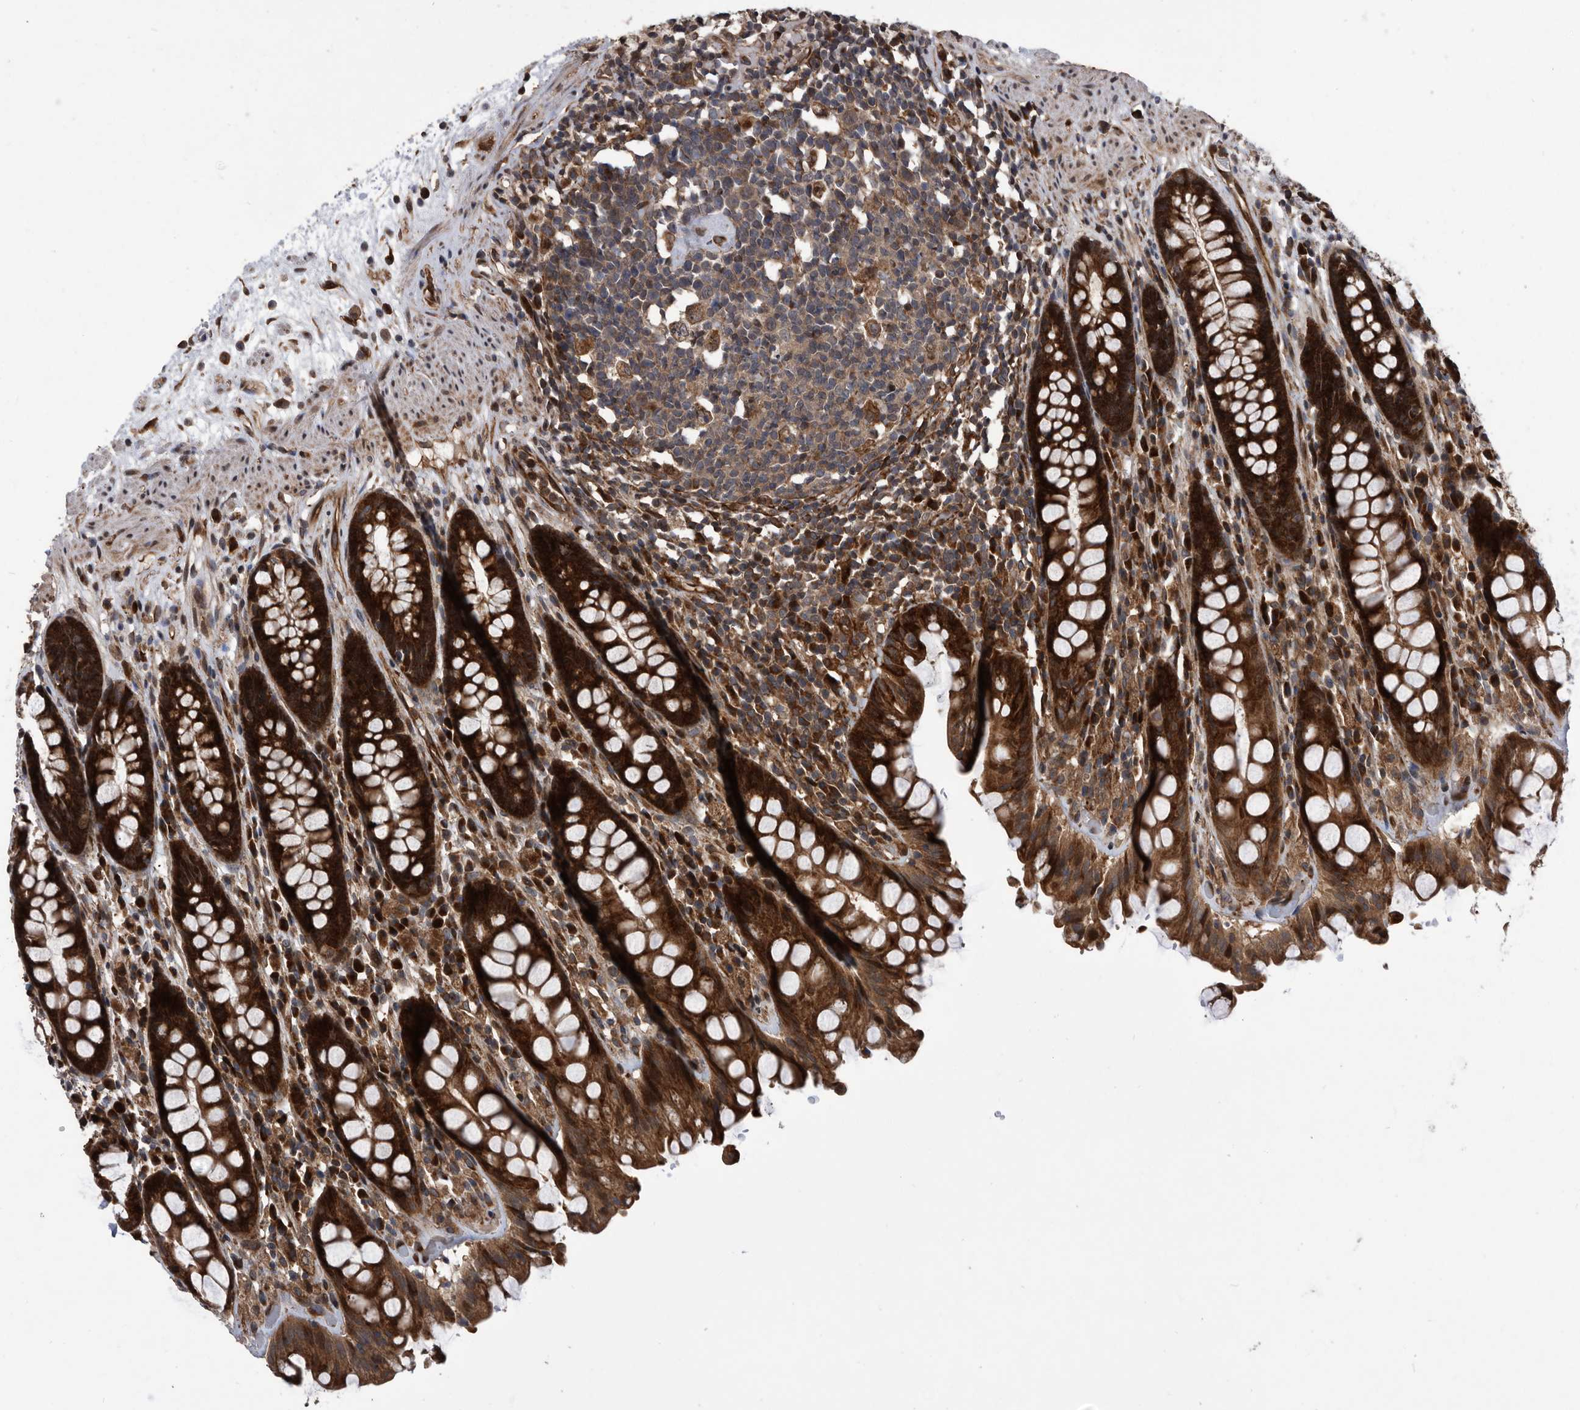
{"staining": {"intensity": "strong", "quantity": ">75%", "location": "cytoplasmic/membranous"}, "tissue": "rectum", "cell_type": "Glandular cells", "image_type": "normal", "snomed": [{"axis": "morphology", "description": "Normal tissue, NOS"}, {"axis": "topography", "description": "Rectum"}], "caption": "Brown immunohistochemical staining in benign human rectum reveals strong cytoplasmic/membranous expression in approximately >75% of glandular cells.", "gene": "SERINC2", "patient": {"sex": "male", "age": 64}}